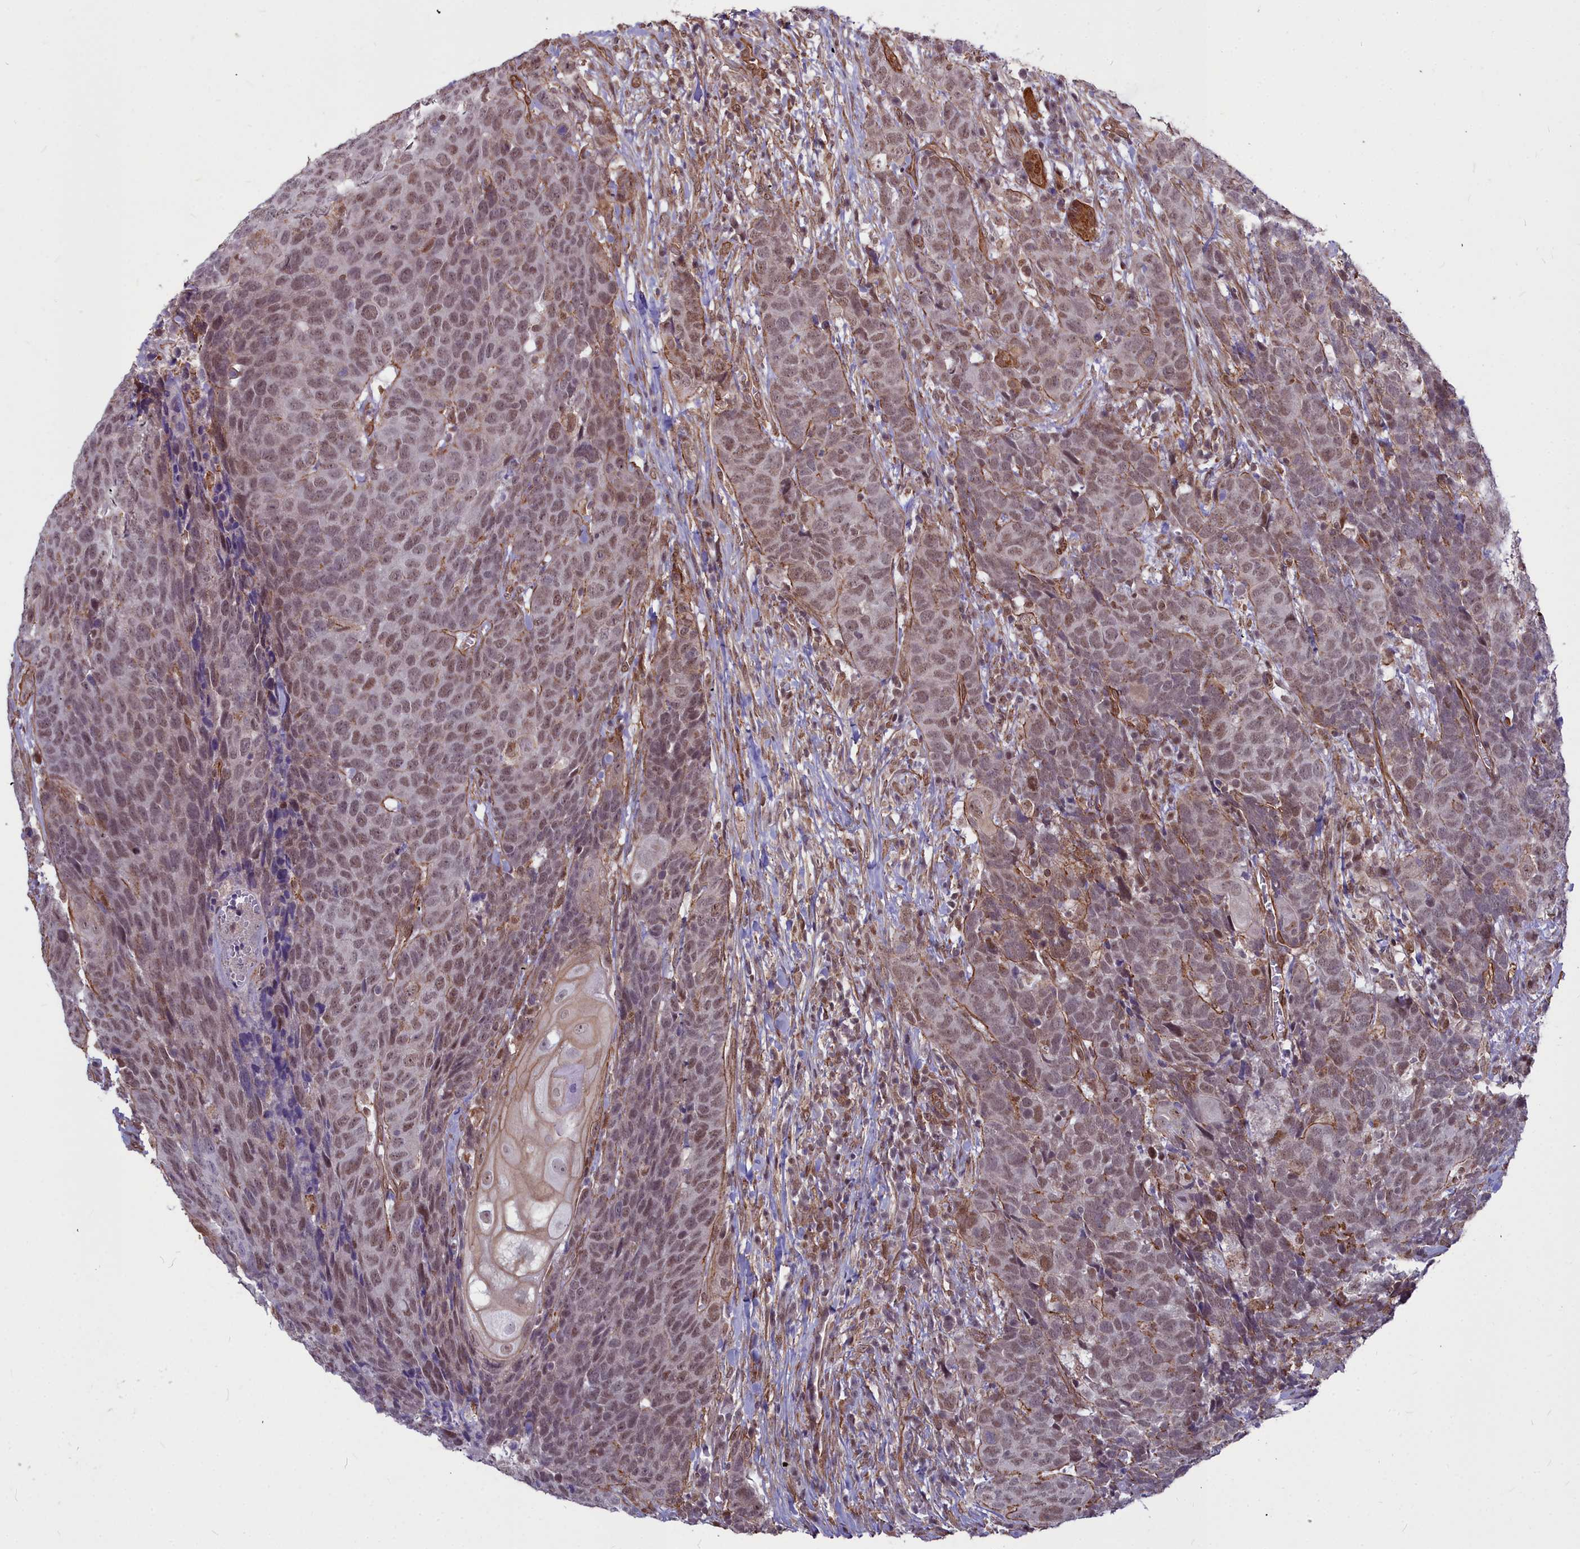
{"staining": {"intensity": "weak", "quantity": ">75%", "location": "nuclear"}, "tissue": "head and neck cancer", "cell_type": "Tumor cells", "image_type": "cancer", "snomed": [{"axis": "morphology", "description": "Squamous cell carcinoma, NOS"}, {"axis": "topography", "description": "Head-Neck"}], "caption": "Approximately >75% of tumor cells in human head and neck squamous cell carcinoma show weak nuclear protein positivity as visualized by brown immunohistochemical staining.", "gene": "YJU2", "patient": {"sex": "male", "age": 66}}